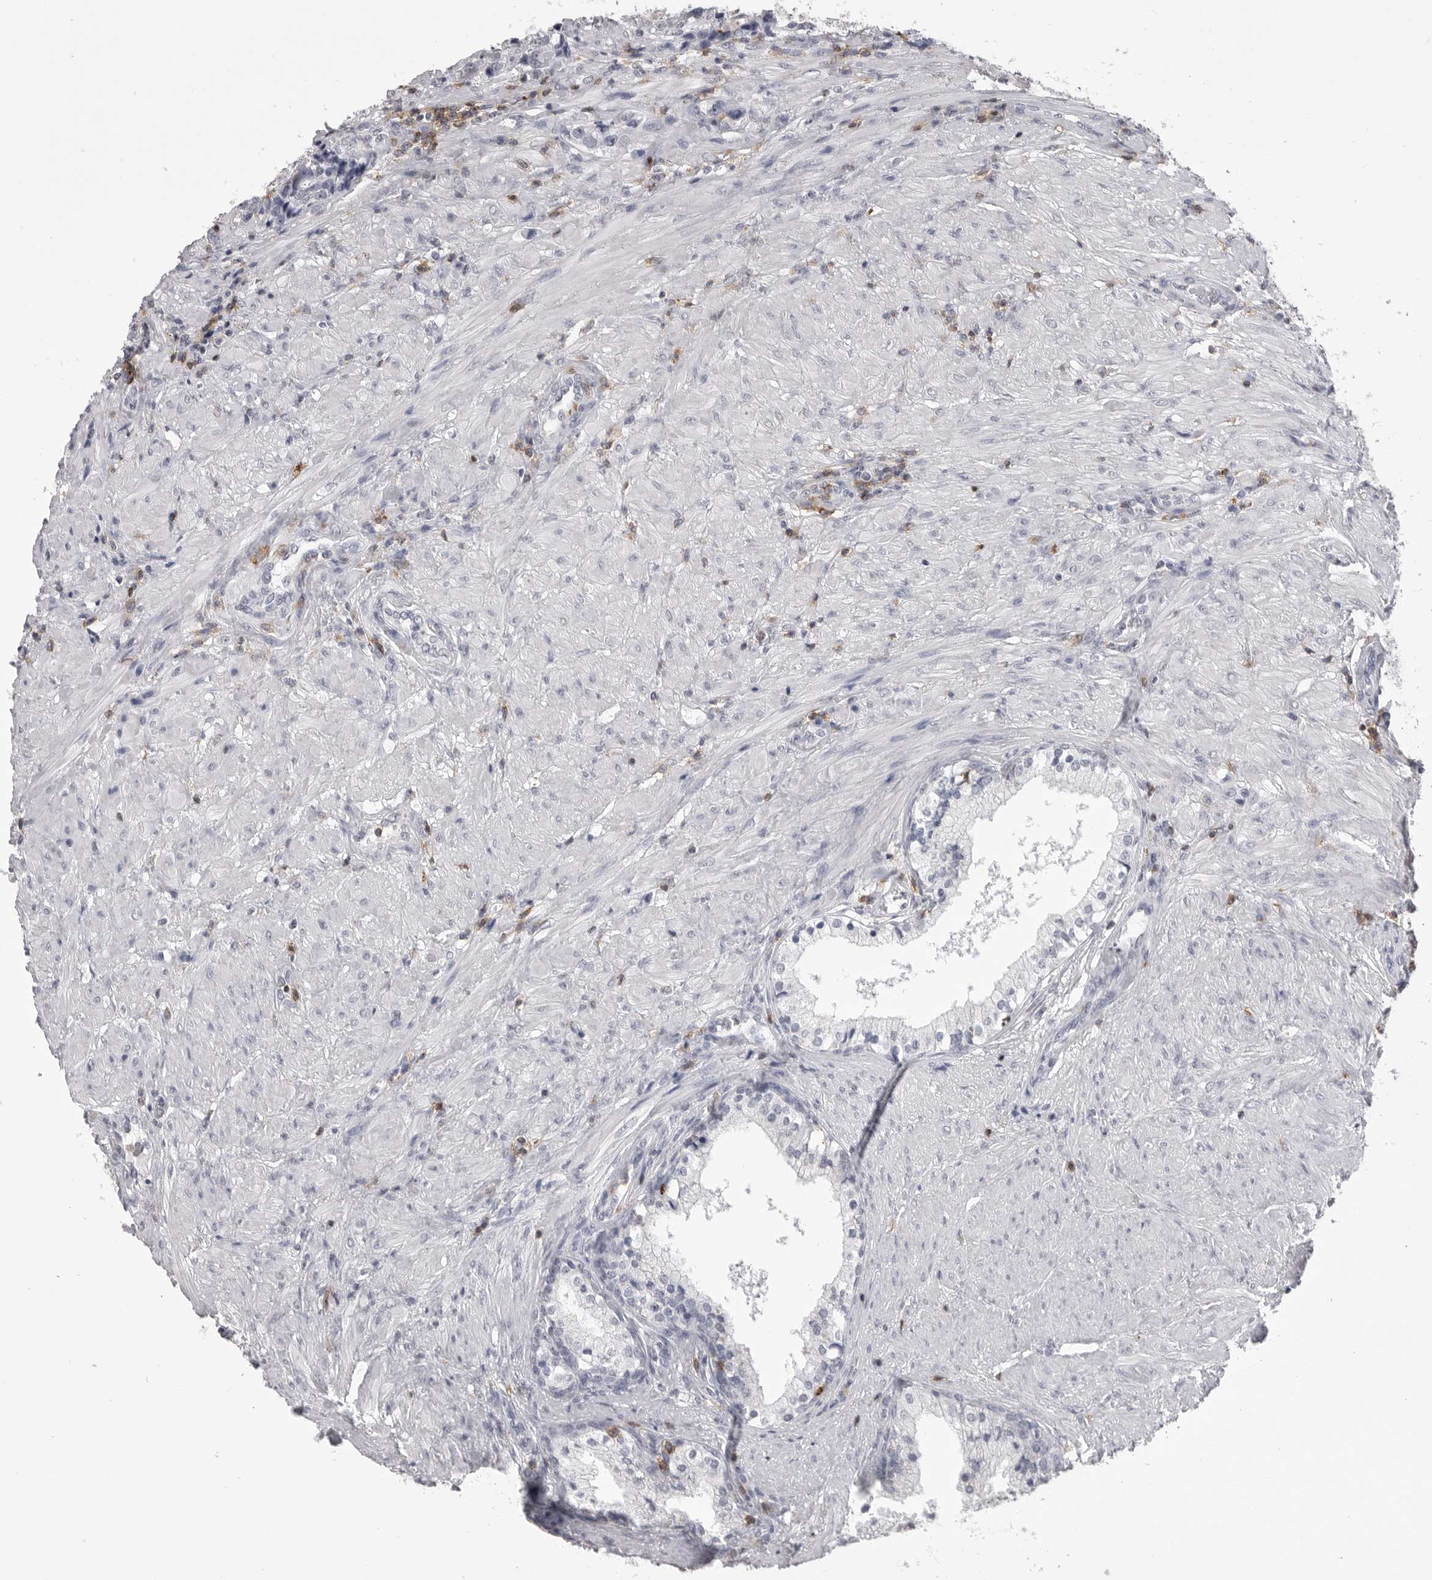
{"staining": {"intensity": "negative", "quantity": "none", "location": "none"}, "tissue": "prostate cancer", "cell_type": "Tumor cells", "image_type": "cancer", "snomed": [{"axis": "morphology", "description": "Adenocarcinoma, High grade"}, {"axis": "topography", "description": "Prostate"}], "caption": "High magnification brightfield microscopy of high-grade adenocarcinoma (prostate) stained with DAB (3,3'-diaminobenzidine) (brown) and counterstained with hematoxylin (blue): tumor cells show no significant staining. (Immunohistochemistry, brightfield microscopy, high magnification).", "gene": "ITGAL", "patient": {"sex": "male", "age": 60}}